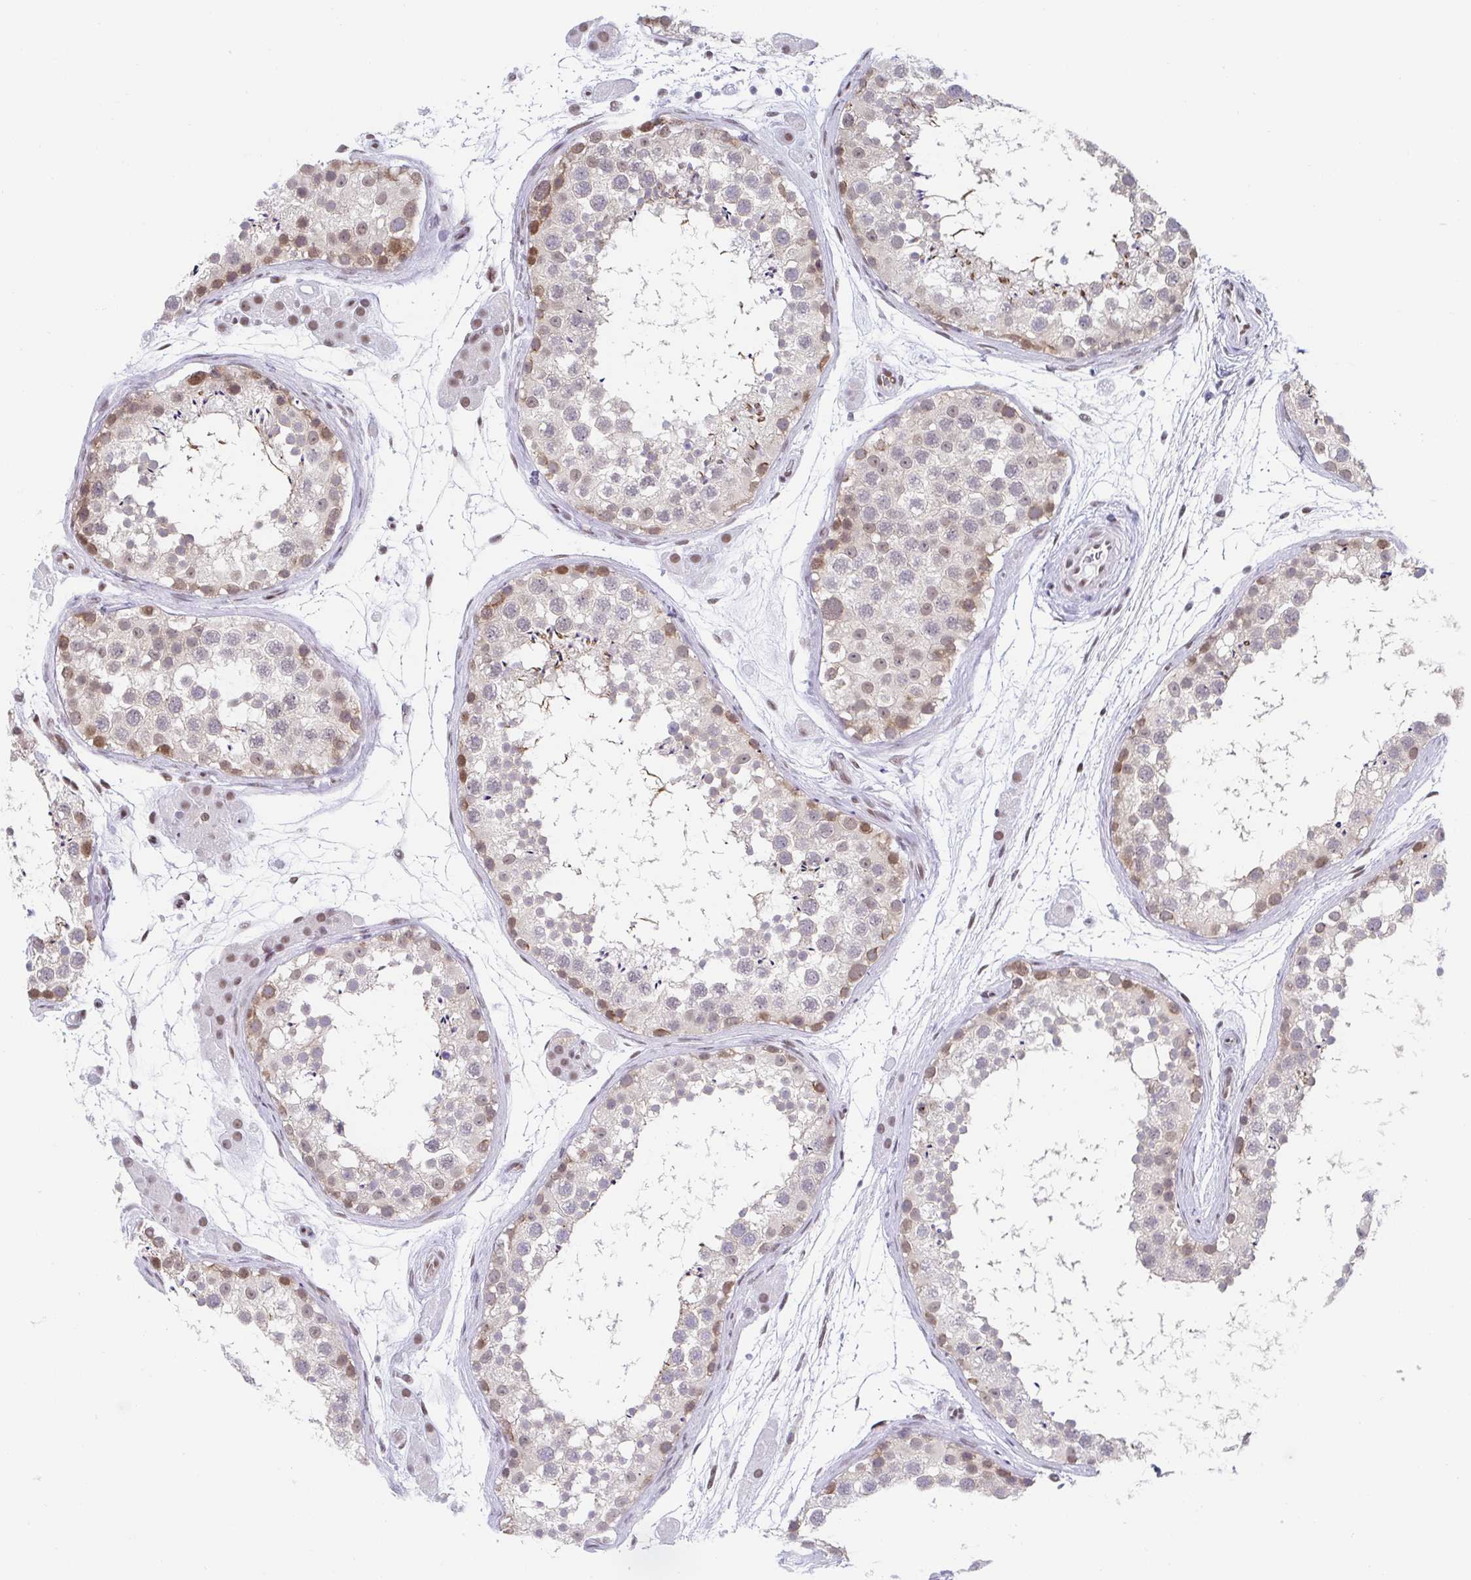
{"staining": {"intensity": "moderate", "quantity": "25%-75%", "location": "nuclear"}, "tissue": "testis", "cell_type": "Cells in seminiferous ducts", "image_type": "normal", "snomed": [{"axis": "morphology", "description": "Normal tissue, NOS"}, {"axis": "topography", "description": "Testis"}], "caption": "Immunohistochemistry photomicrograph of benign testis: human testis stained using immunohistochemistry shows medium levels of moderate protein expression localized specifically in the nuclear of cells in seminiferous ducts, appearing as a nuclear brown color.", "gene": "SLC7A10", "patient": {"sex": "male", "age": 41}}